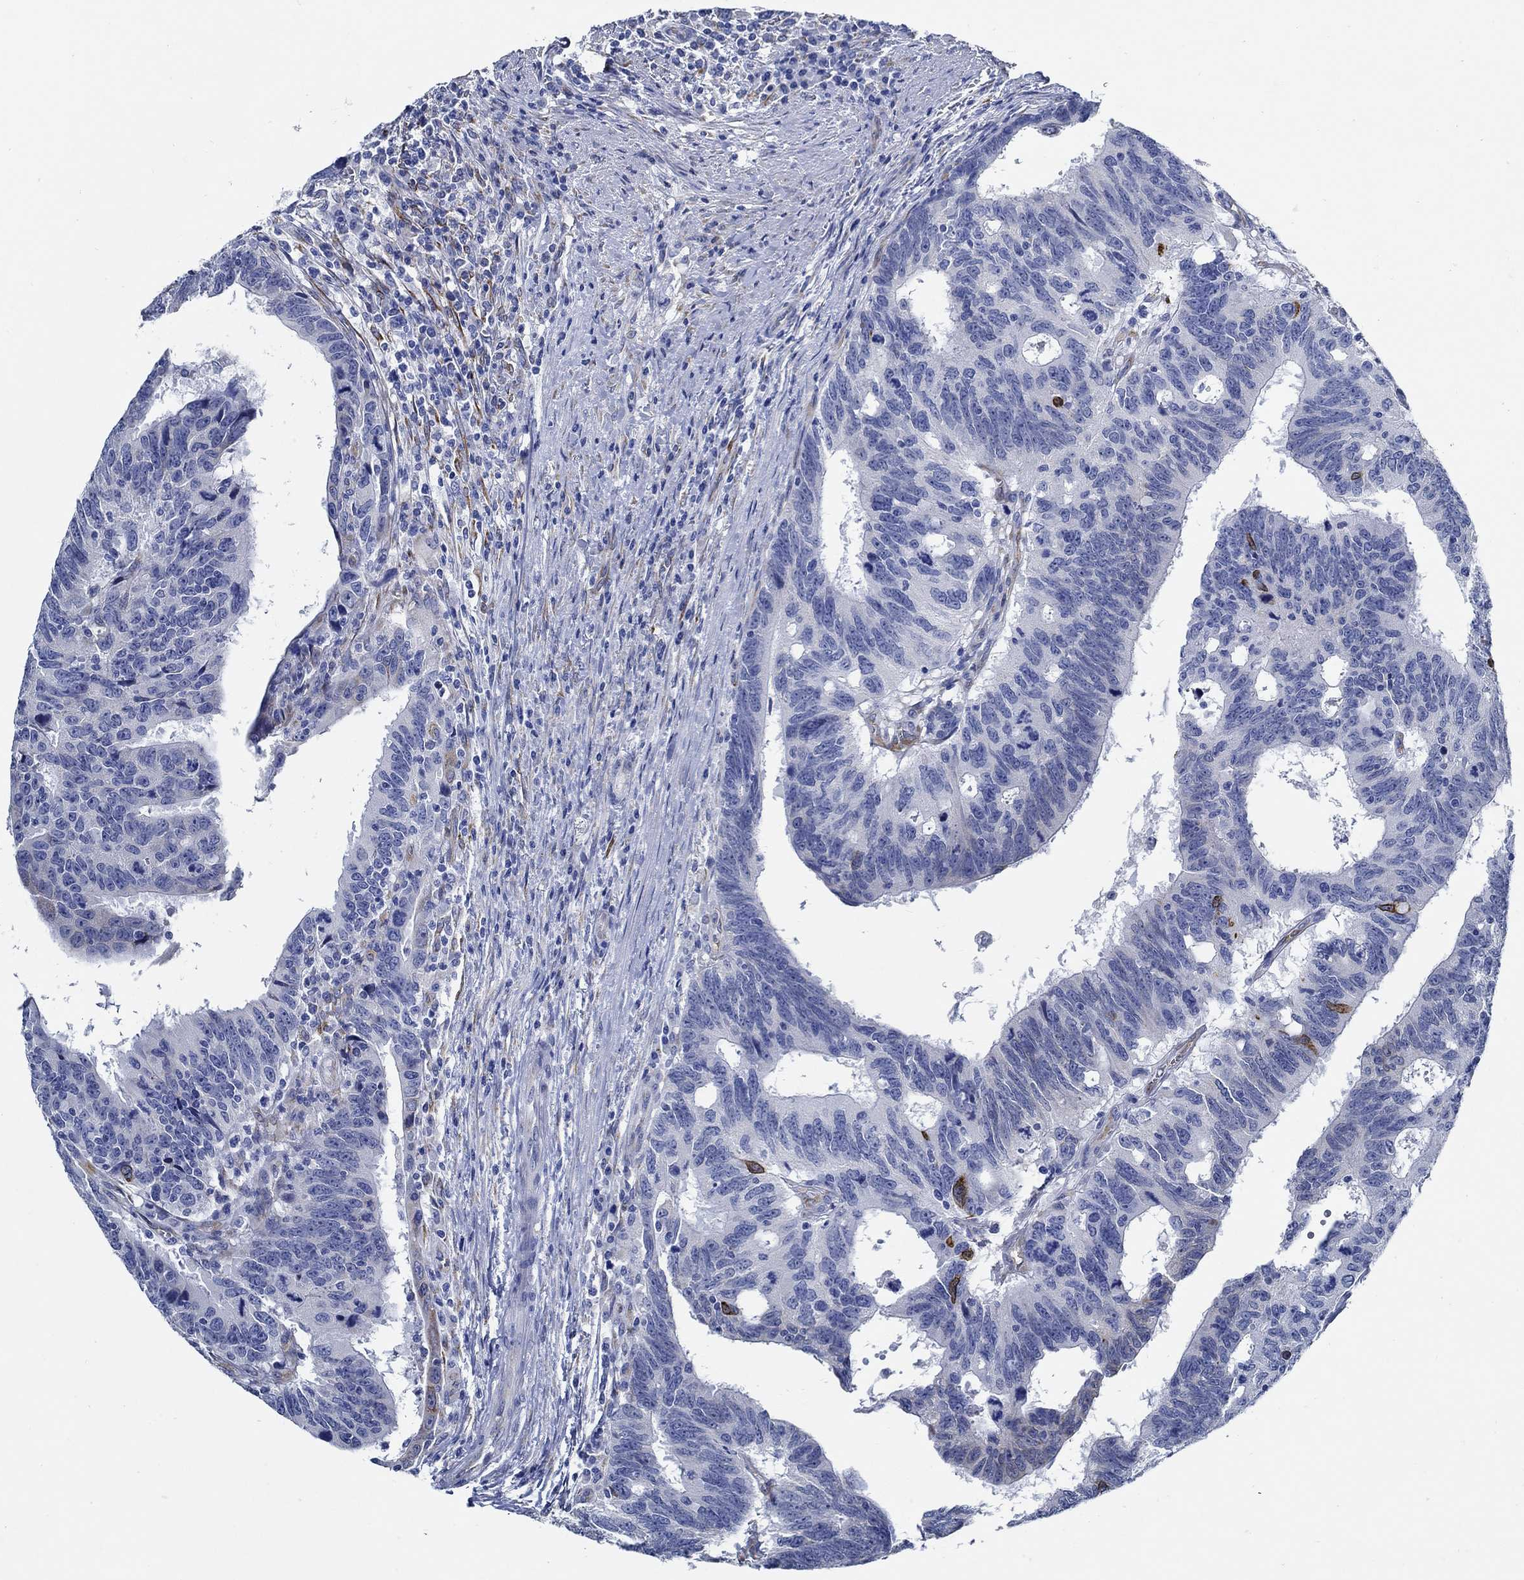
{"staining": {"intensity": "strong", "quantity": "<25%", "location": "cytoplasmic/membranous"}, "tissue": "colorectal cancer", "cell_type": "Tumor cells", "image_type": "cancer", "snomed": [{"axis": "morphology", "description": "Adenocarcinoma, NOS"}, {"axis": "topography", "description": "Colon"}], "caption": "Protein staining by IHC reveals strong cytoplasmic/membranous positivity in approximately <25% of tumor cells in colorectal cancer (adenocarcinoma).", "gene": "HECW2", "patient": {"sex": "female", "age": 77}}